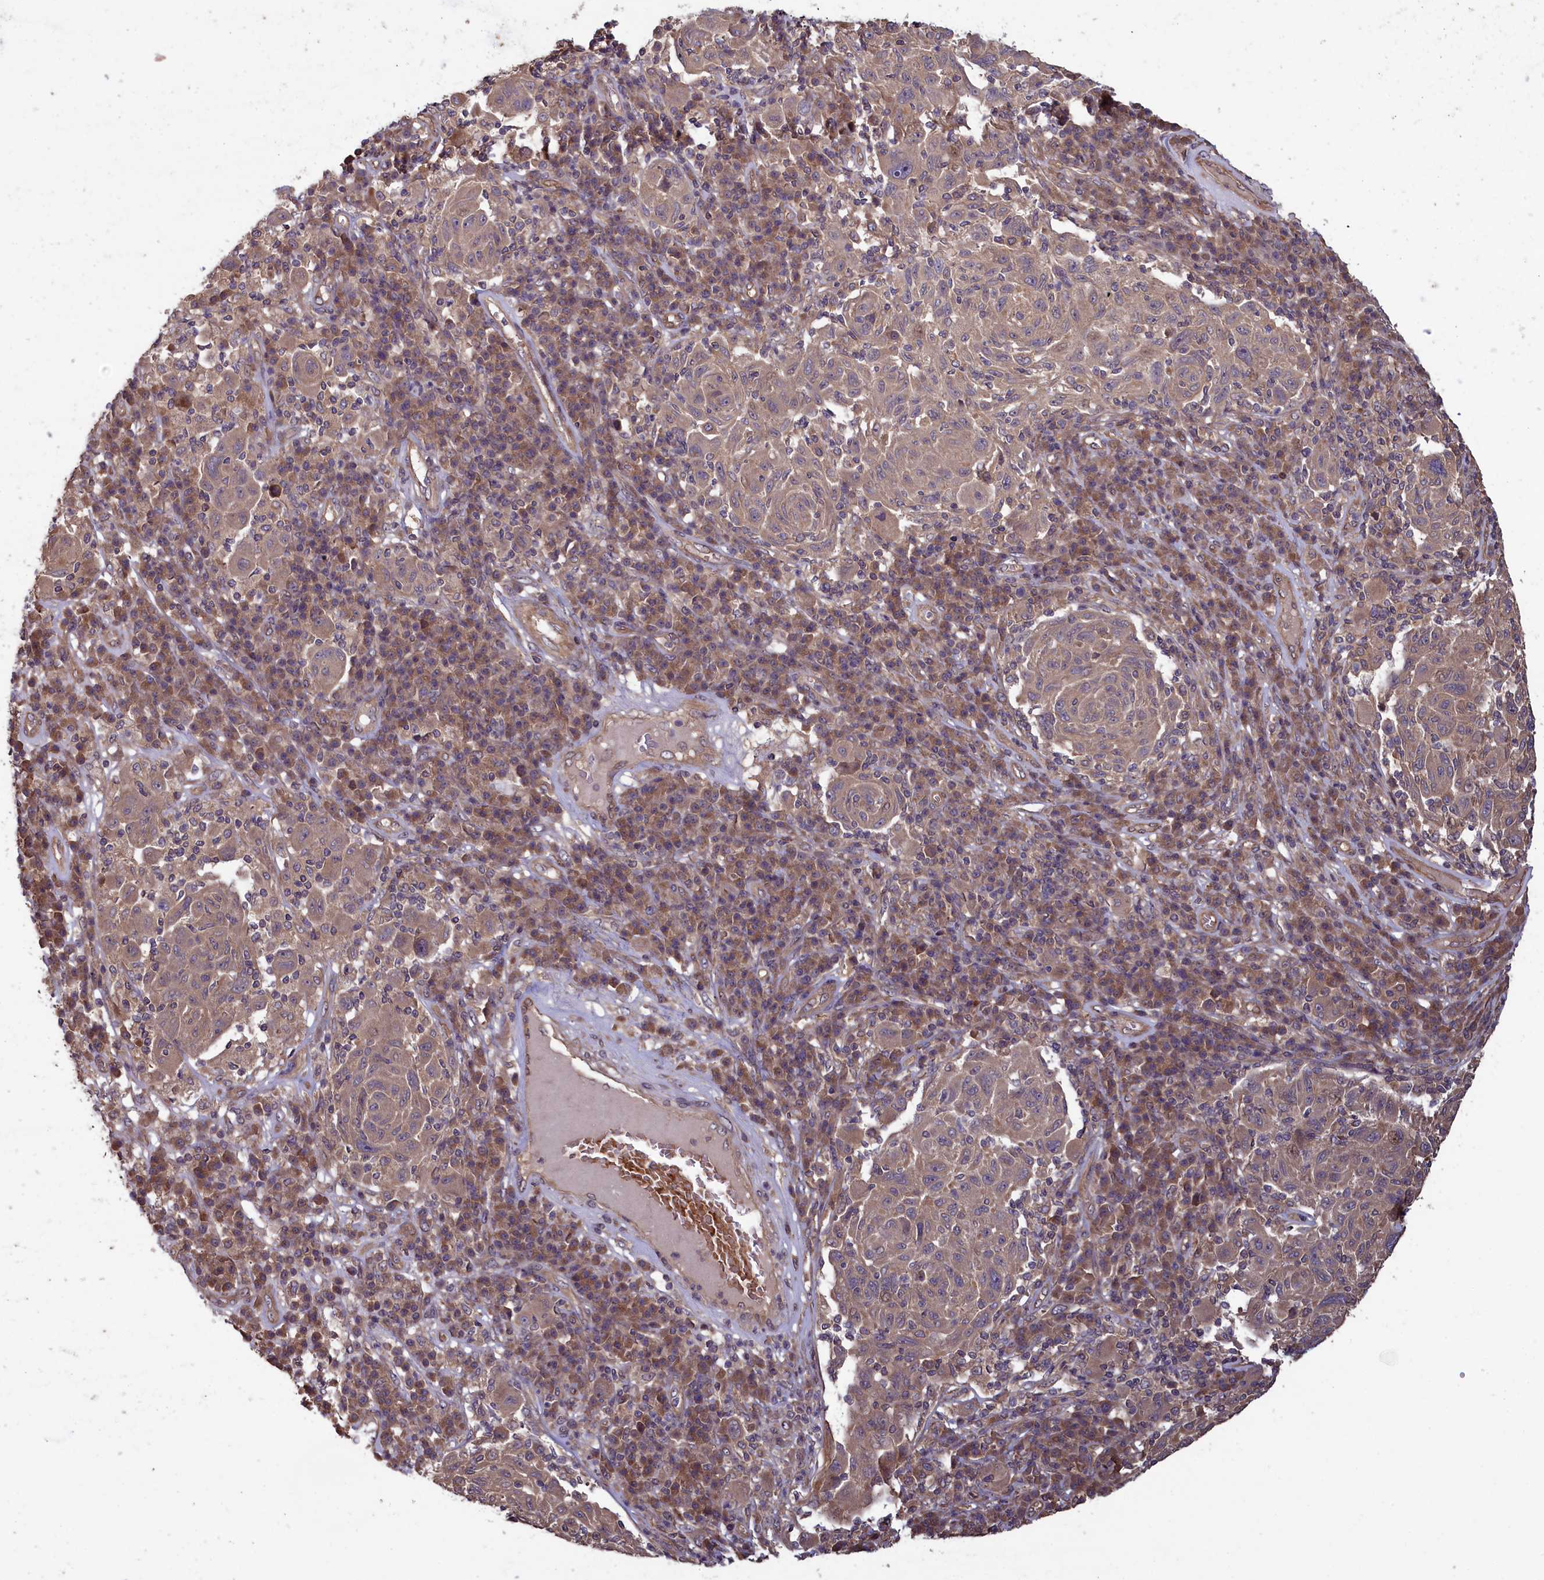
{"staining": {"intensity": "weak", "quantity": "<25%", "location": "cytoplasmic/membranous"}, "tissue": "melanoma", "cell_type": "Tumor cells", "image_type": "cancer", "snomed": [{"axis": "morphology", "description": "Malignant melanoma, NOS"}, {"axis": "topography", "description": "Skin"}], "caption": "Human melanoma stained for a protein using immunohistochemistry (IHC) displays no staining in tumor cells.", "gene": "CIAO2B", "patient": {"sex": "male", "age": 53}}